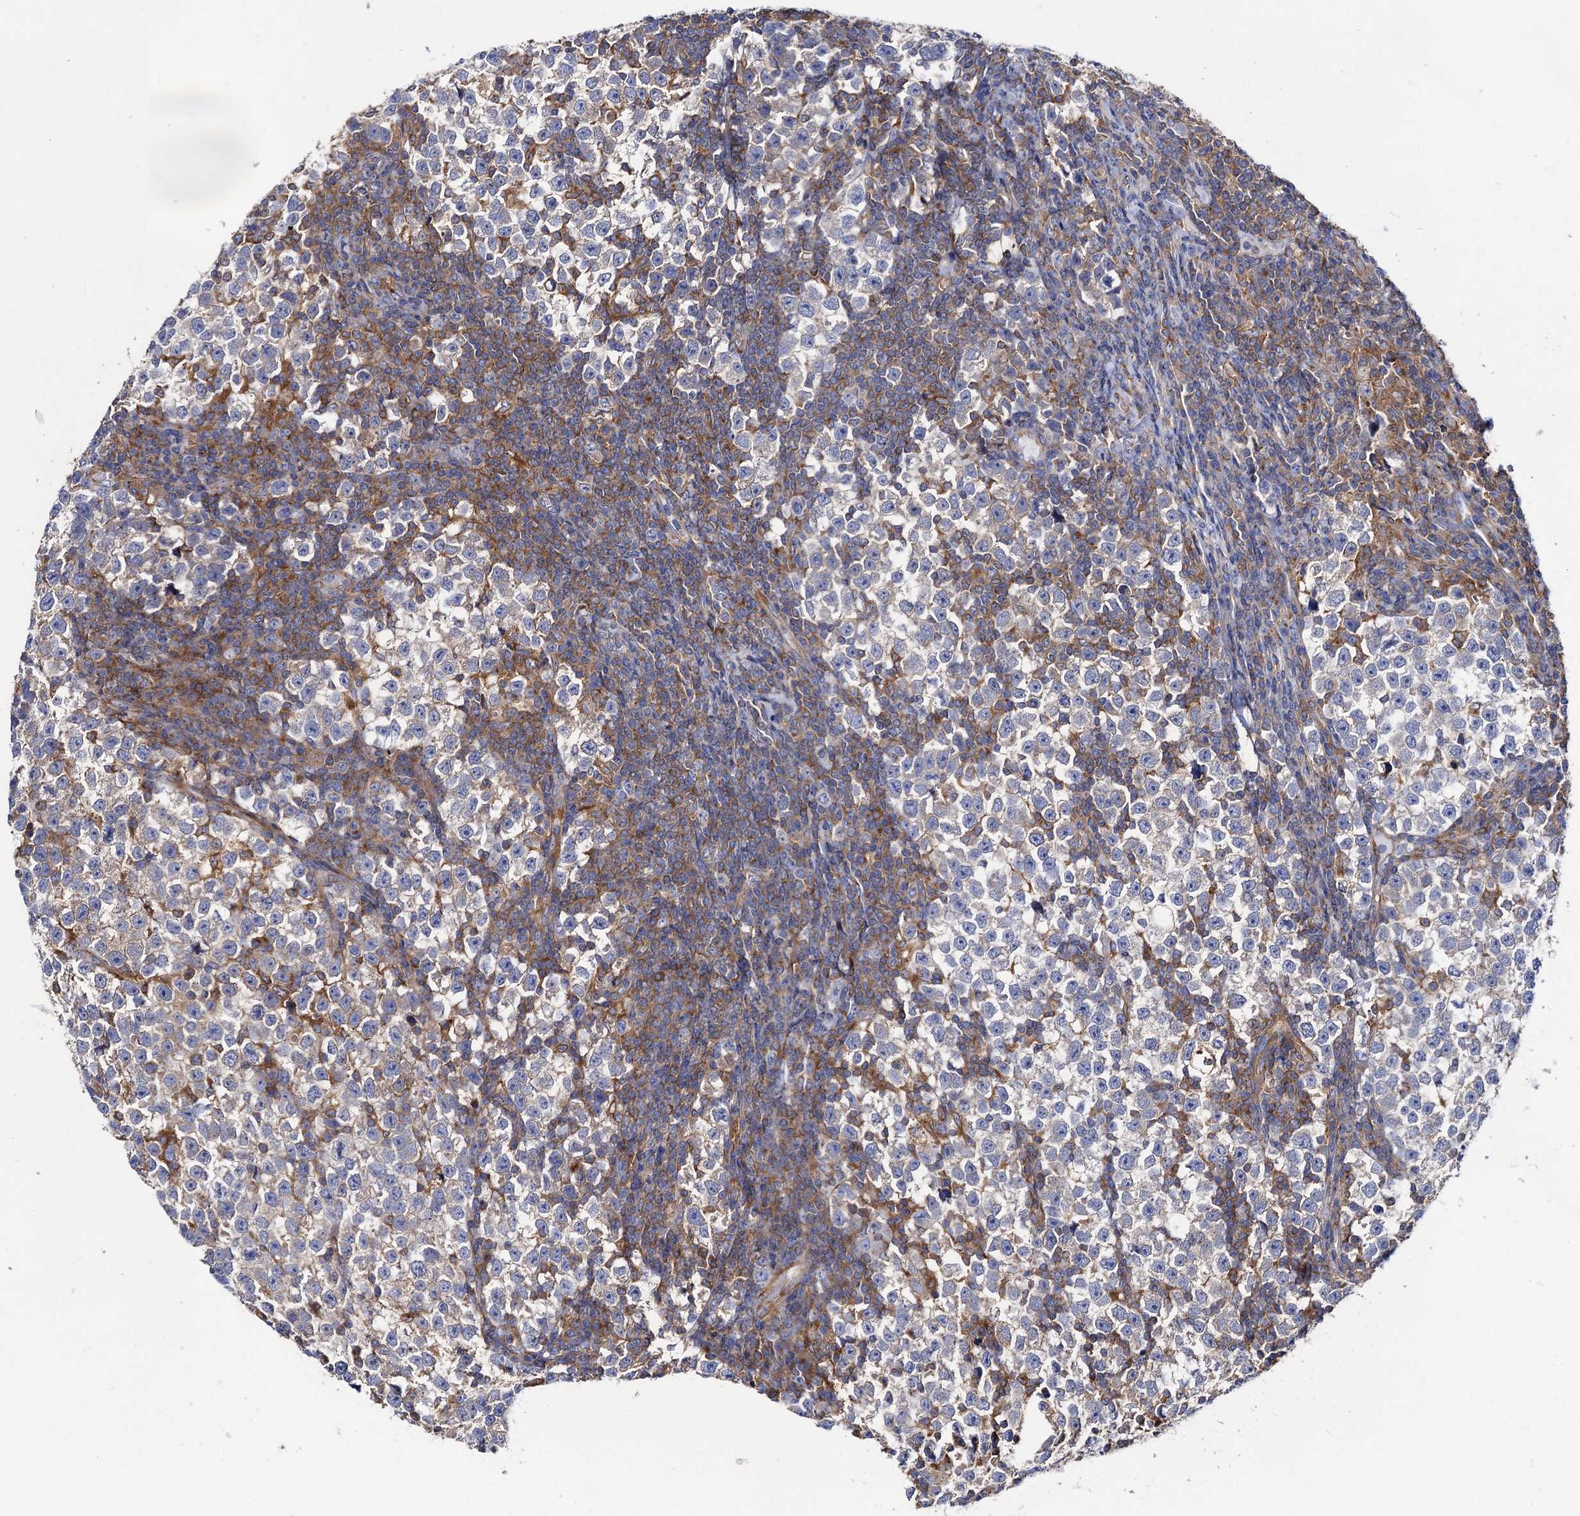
{"staining": {"intensity": "negative", "quantity": "none", "location": "none"}, "tissue": "testis cancer", "cell_type": "Tumor cells", "image_type": "cancer", "snomed": [{"axis": "morphology", "description": "Normal tissue, NOS"}, {"axis": "morphology", "description": "Seminoma, NOS"}, {"axis": "topography", "description": "Testis"}], "caption": "There is no significant positivity in tumor cells of testis cancer (seminoma).", "gene": "DYDC1", "patient": {"sex": "male", "age": 43}}